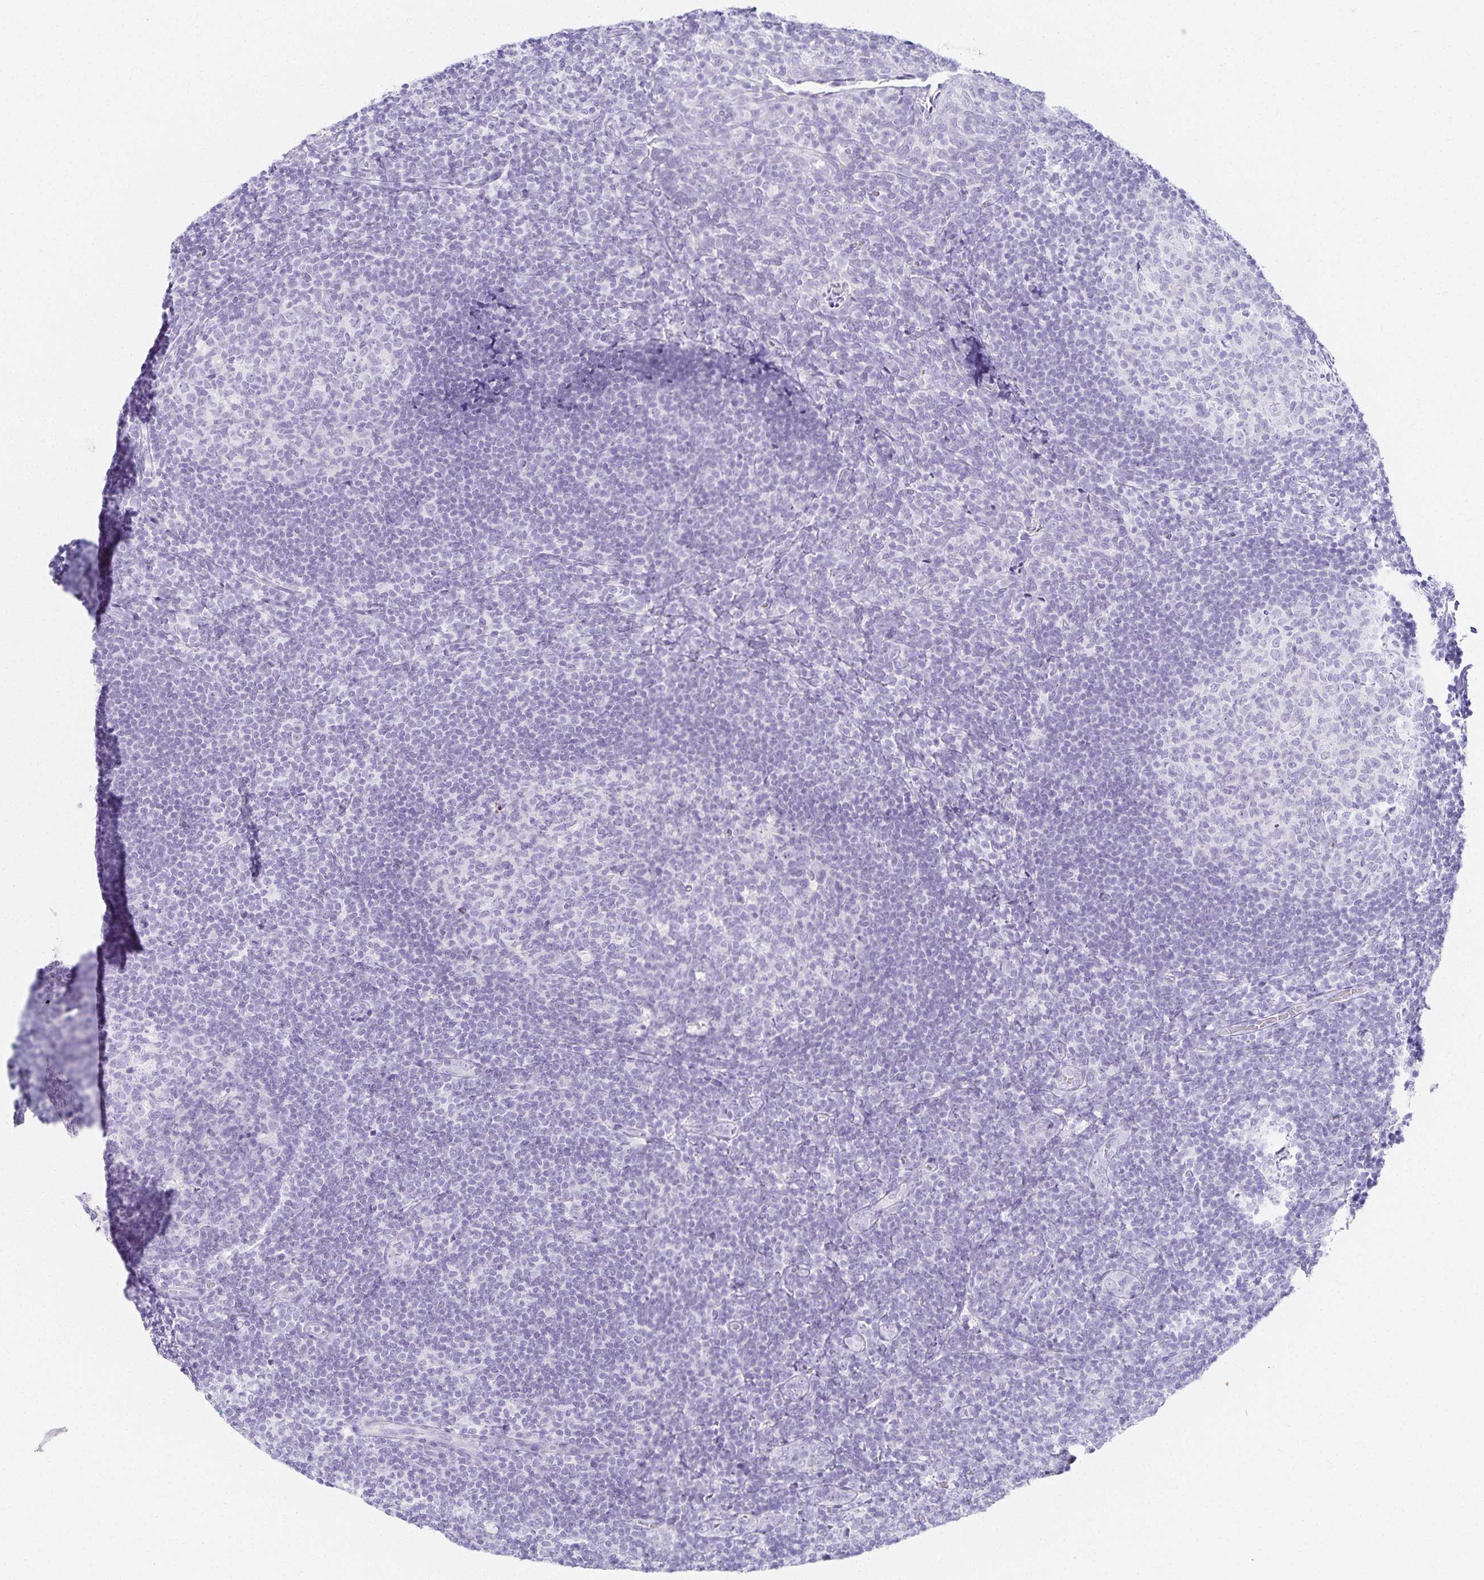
{"staining": {"intensity": "negative", "quantity": "none", "location": "none"}, "tissue": "tonsil", "cell_type": "Germinal center cells", "image_type": "normal", "snomed": [{"axis": "morphology", "description": "Normal tissue, NOS"}, {"axis": "topography", "description": "Tonsil"}], "caption": "Immunohistochemistry (IHC) micrograph of normal tonsil: human tonsil stained with DAB (3,3'-diaminobenzidine) shows no significant protein expression in germinal center cells. (Stains: DAB immunohistochemistry (IHC) with hematoxylin counter stain, Microscopy: brightfield microscopy at high magnification).", "gene": "GP2", "patient": {"sex": "male", "age": 17}}